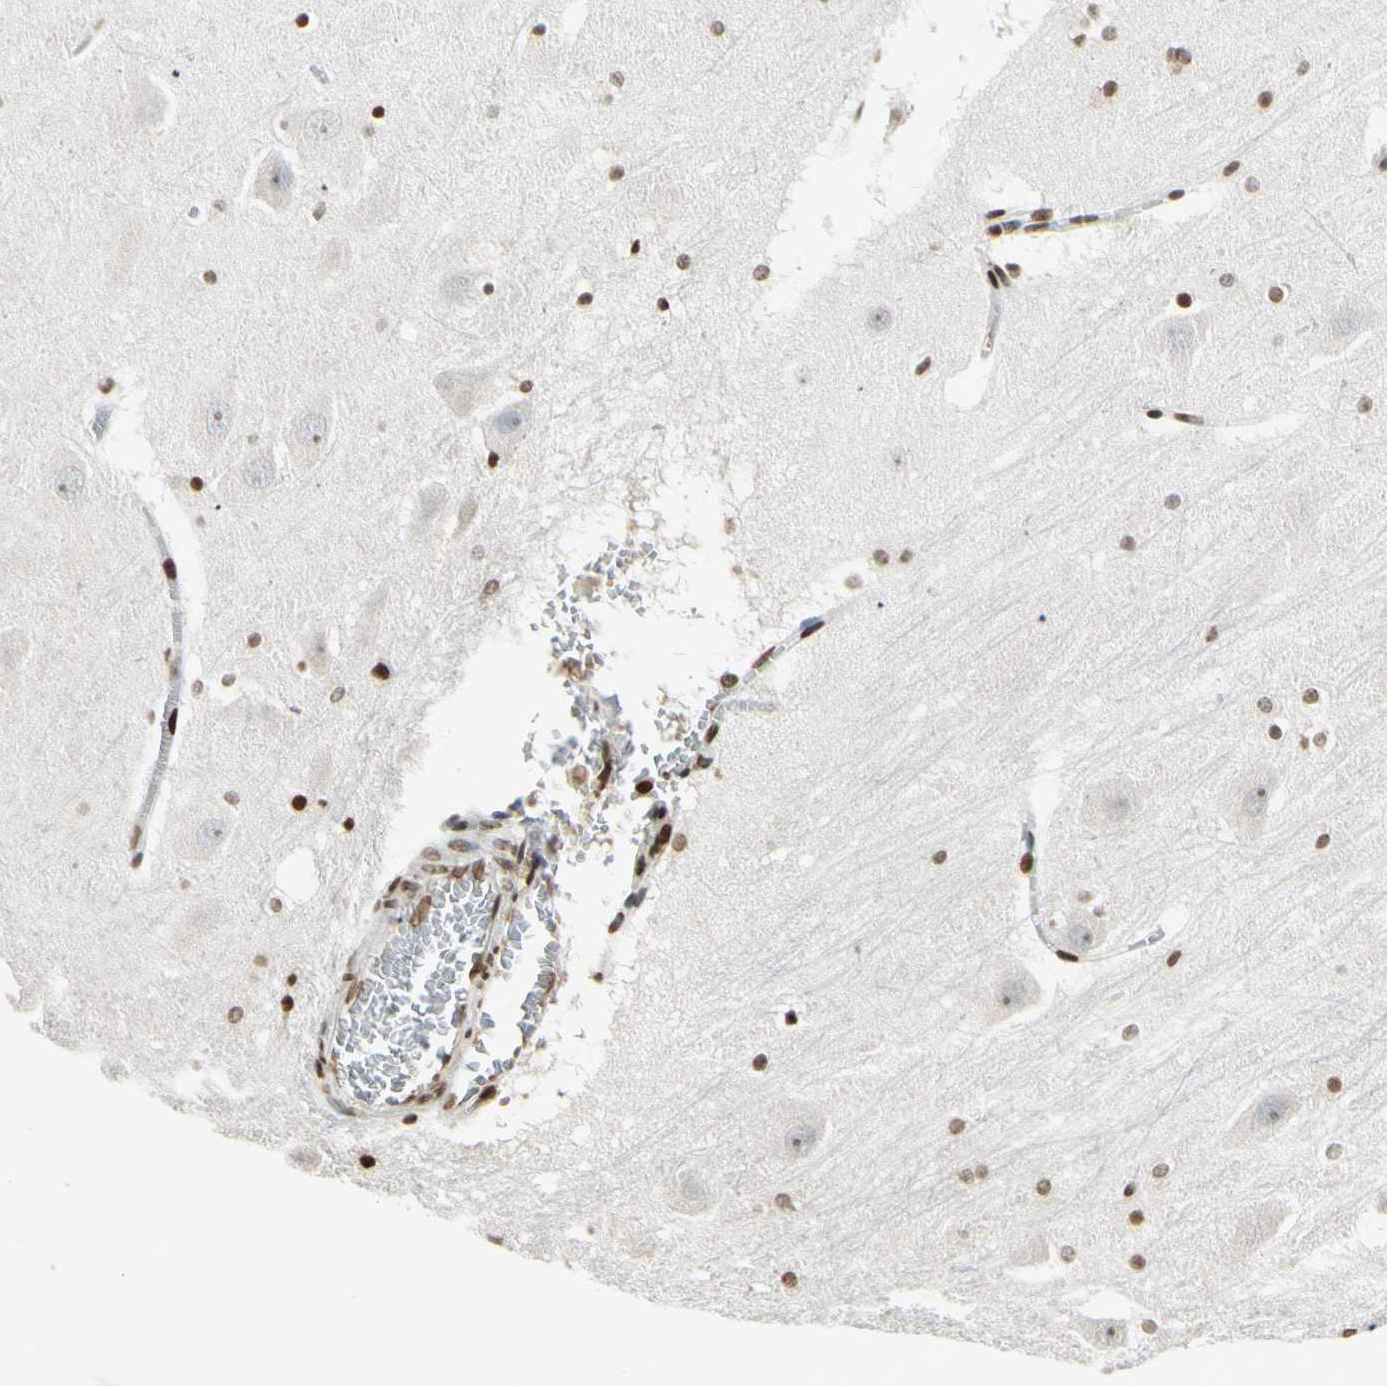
{"staining": {"intensity": "strong", "quantity": ">75%", "location": "nuclear"}, "tissue": "hippocampus", "cell_type": "Glial cells", "image_type": "normal", "snomed": [{"axis": "morphology", "description": "Normal tissue, NOS"}, {"axis": "topography", "description": "Hippocampus"}], "caption": "Immunohistochemical staining of normal human hippocampus exhibits >75% levels of strong nuclear protein staining in approximately >75% of glial cells.", "gene": "RORA", "patient": {"sex": "male", "age": 45}}